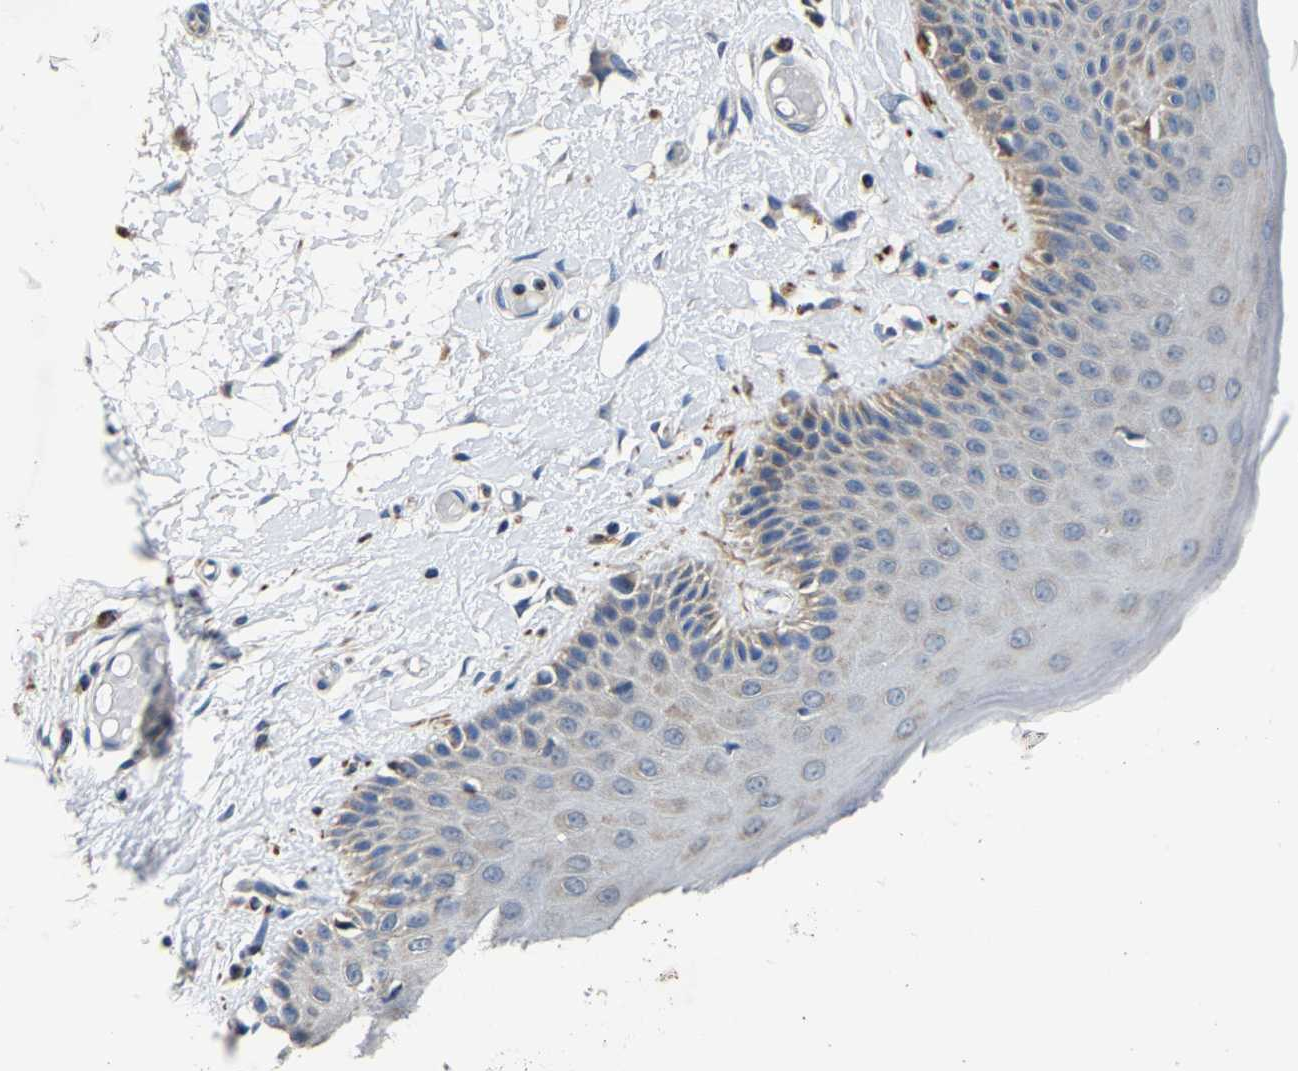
{"staining": {"intensity": "weak", "quantity": "<25%", "location": "cytoplasmic/membranous"}, "tissue": "skin", "cell_type": "Epidermal cells", "image_type": "normal", "snomed": [{"axis": "morphology", "description": "Normal tissue, NOS"}, {"axis": "topography", "description": "Vulva"}], "caption": "There is no significant positivity in epidermal cells of skin. (DAB immunohistochemistry, high magnification).", "gene": "AGK", "patient": {"sex": "female", "age": 73}}